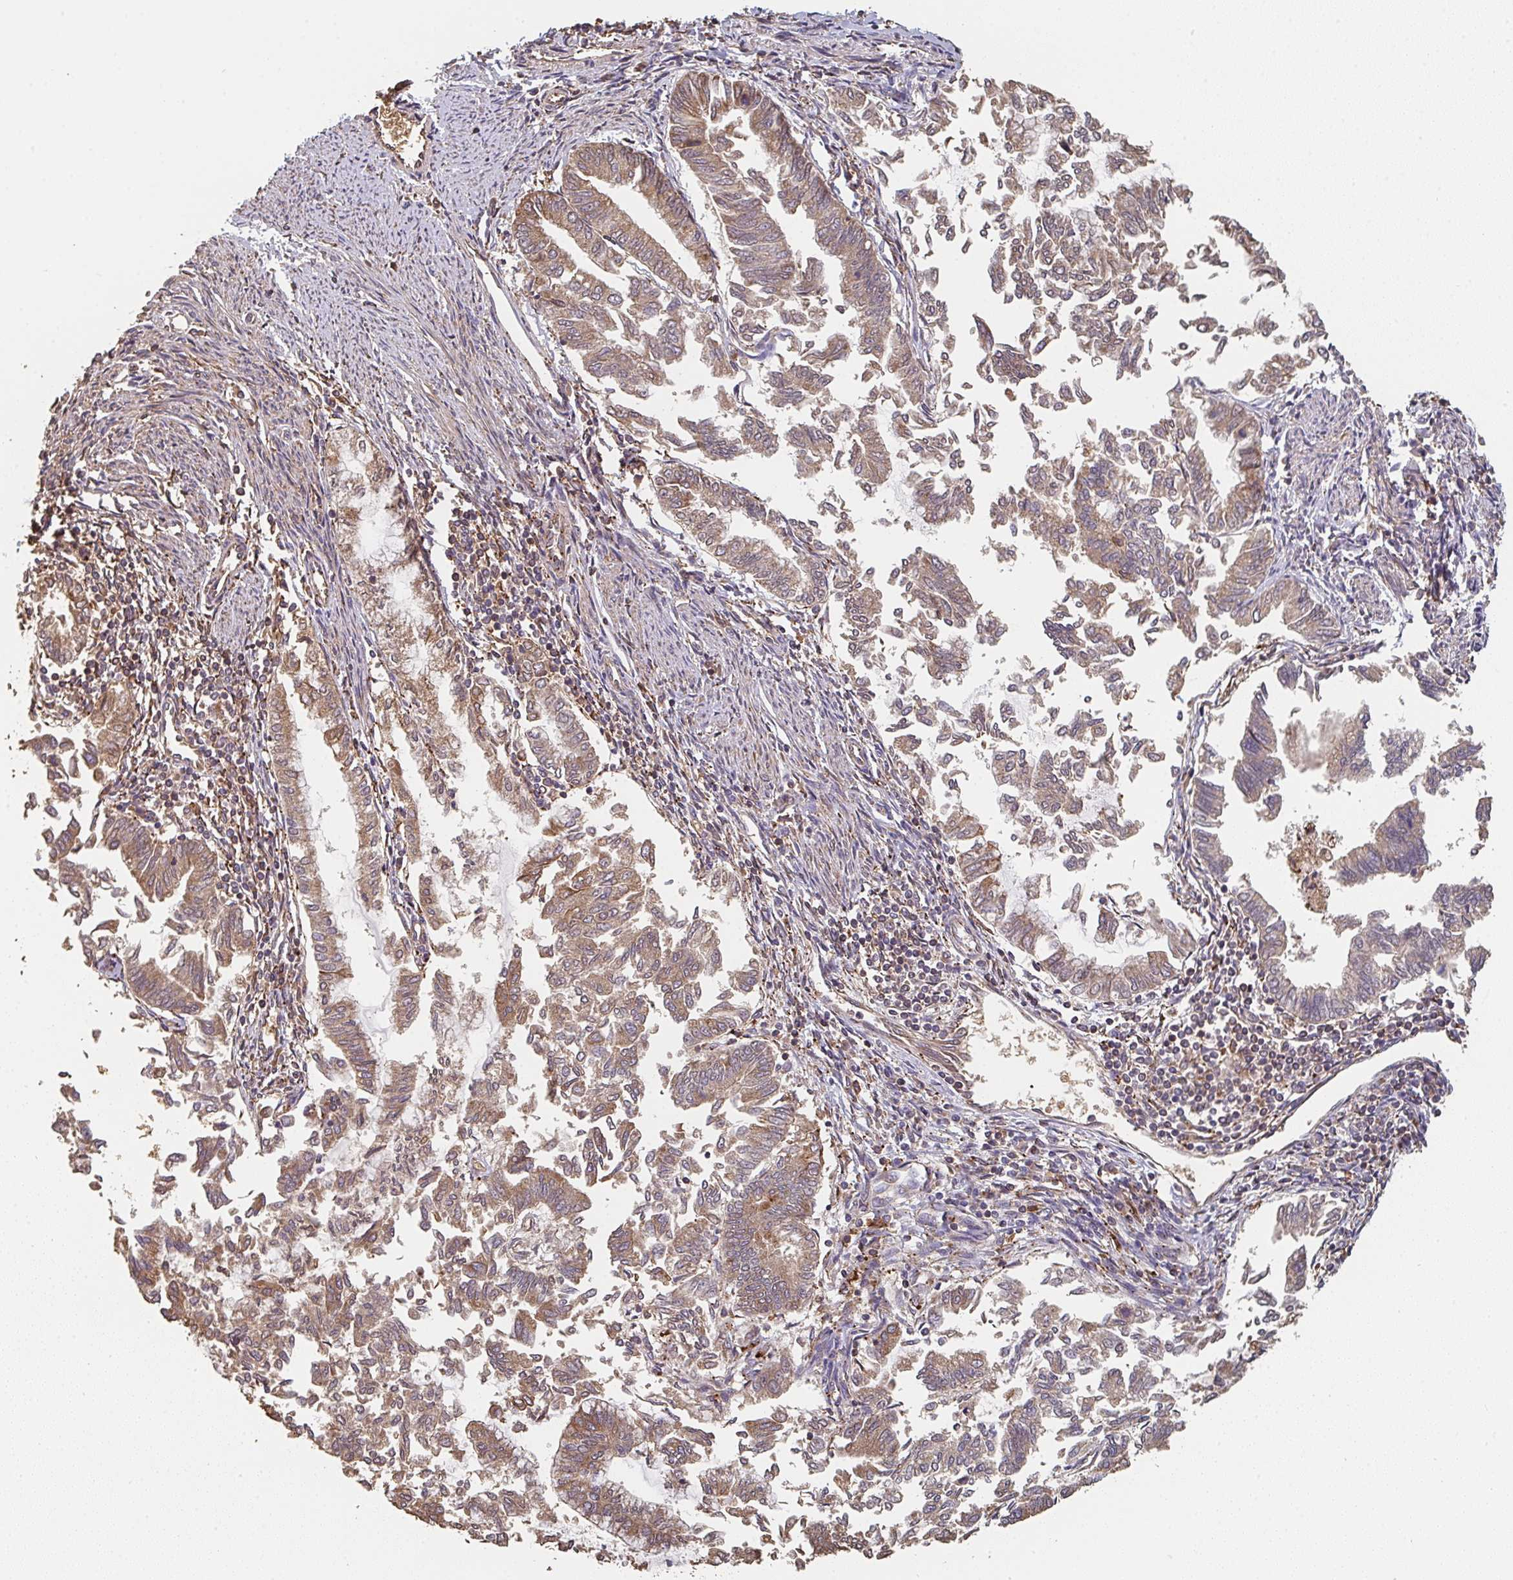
{"staining": {"intensity": "moderate", "quantity": ">75%", "location": "cytoplasmic/membranous"}, "tissue": "endometrial cancer", "cell_type": "Tumor cells", "image_type": "cancer", "snomed": [{"axis": "morphology", "description": "Adenocarcinoma, NOS"}, {"axis": "topography", "description": "Endometrium"}], "caption": "The immunohistochemical stain highlights moderate cytoplasmic/membranous expression in tumor cells of endometrial adenocarcinoma tissue.", "gene": "POLG", "patient": {"sex": "female", "age": 79}}